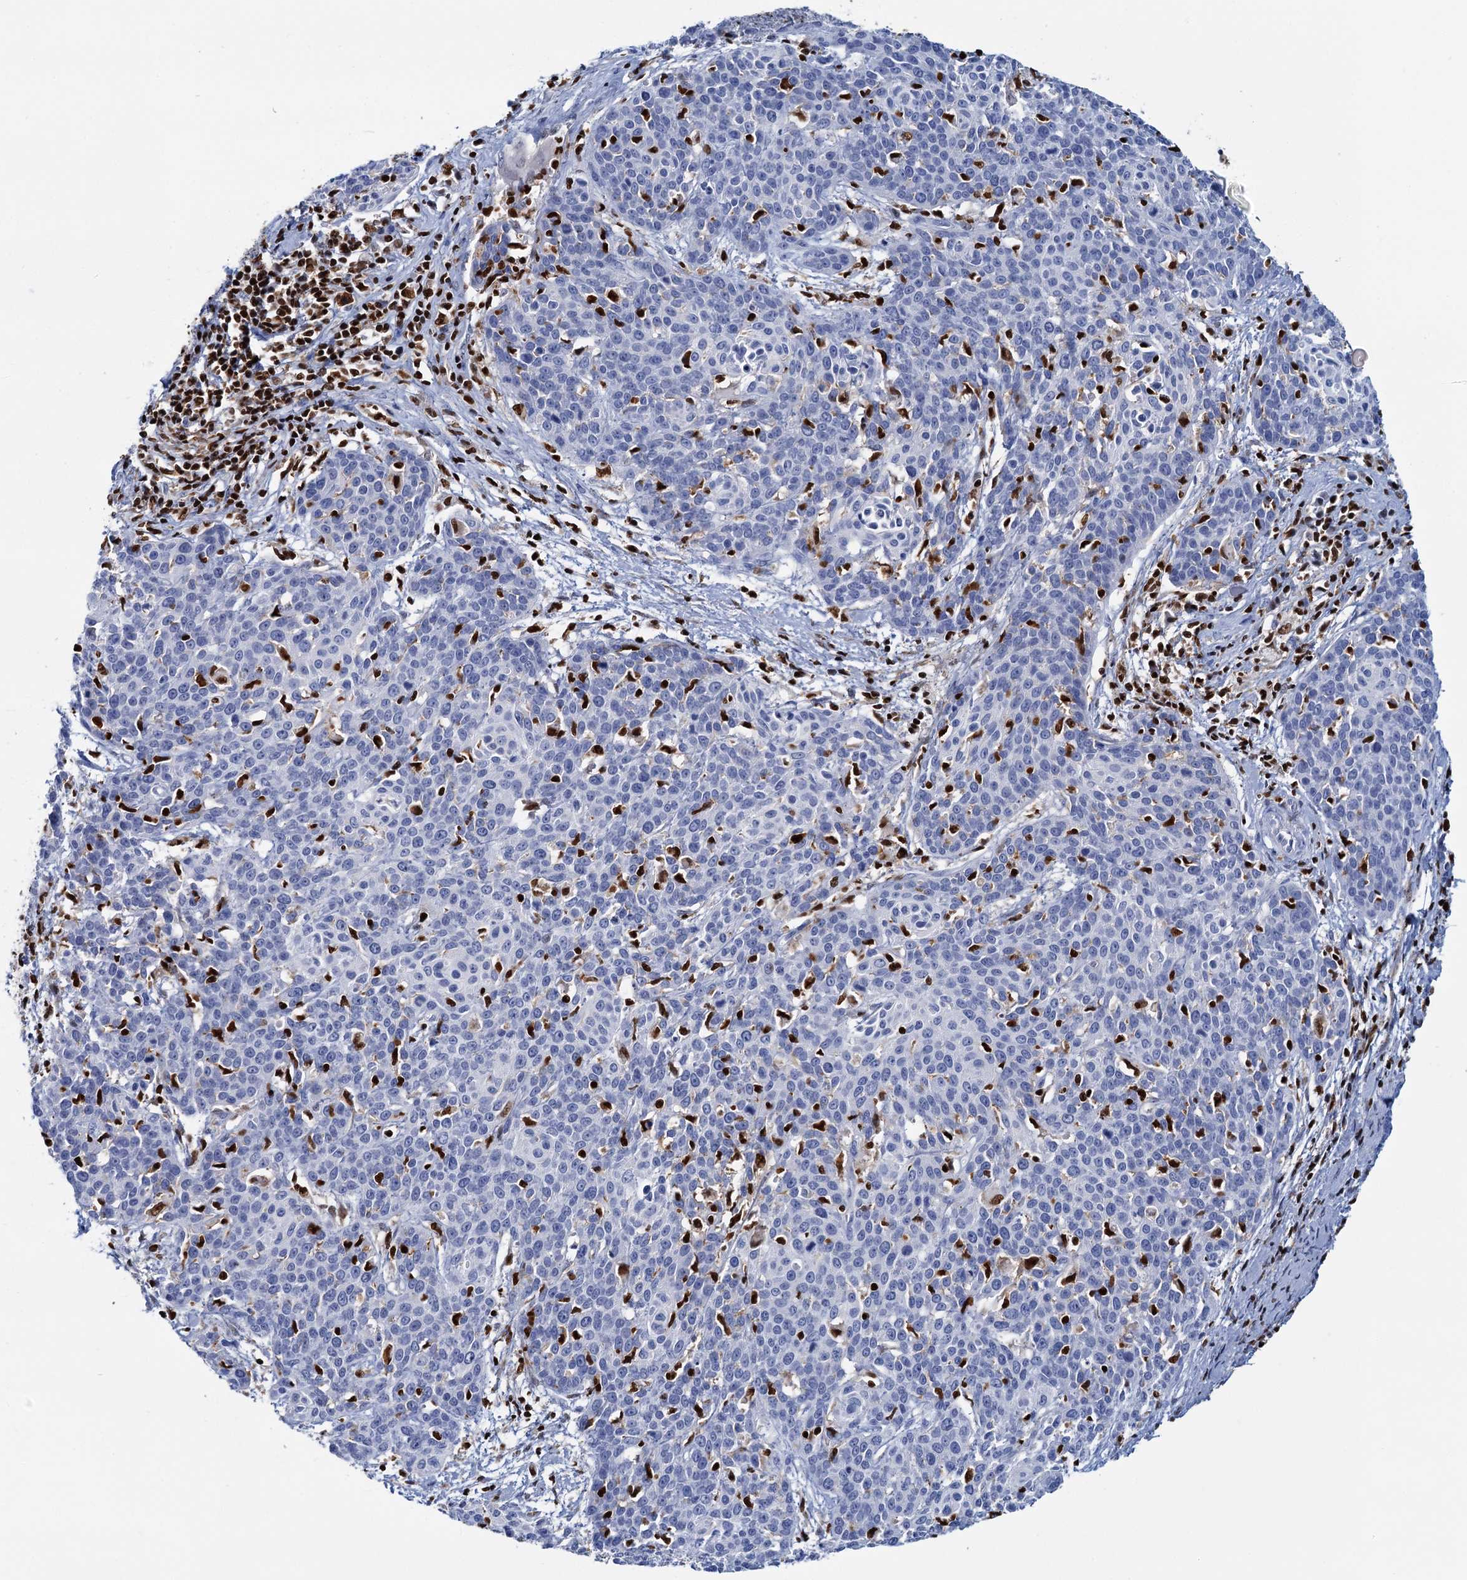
{"staining": {"intensity": "negative", "quantity": "none", "location": "none"}, "tissue": "cervical cancer", "cell_type": "Tumor cells", "image_type": "cancer", "snomed": [{"axis": "morphology", "description": "Squamous cell carcinoma, NOS"}, {"axis": "topography", "description": "Cervix"}], "caption": "This is an IHC micrograph of cervical cancer. There is no positivity in tumor cells.", "gene": "CELF2", "patient": {"sex": "female", "age": 38}}